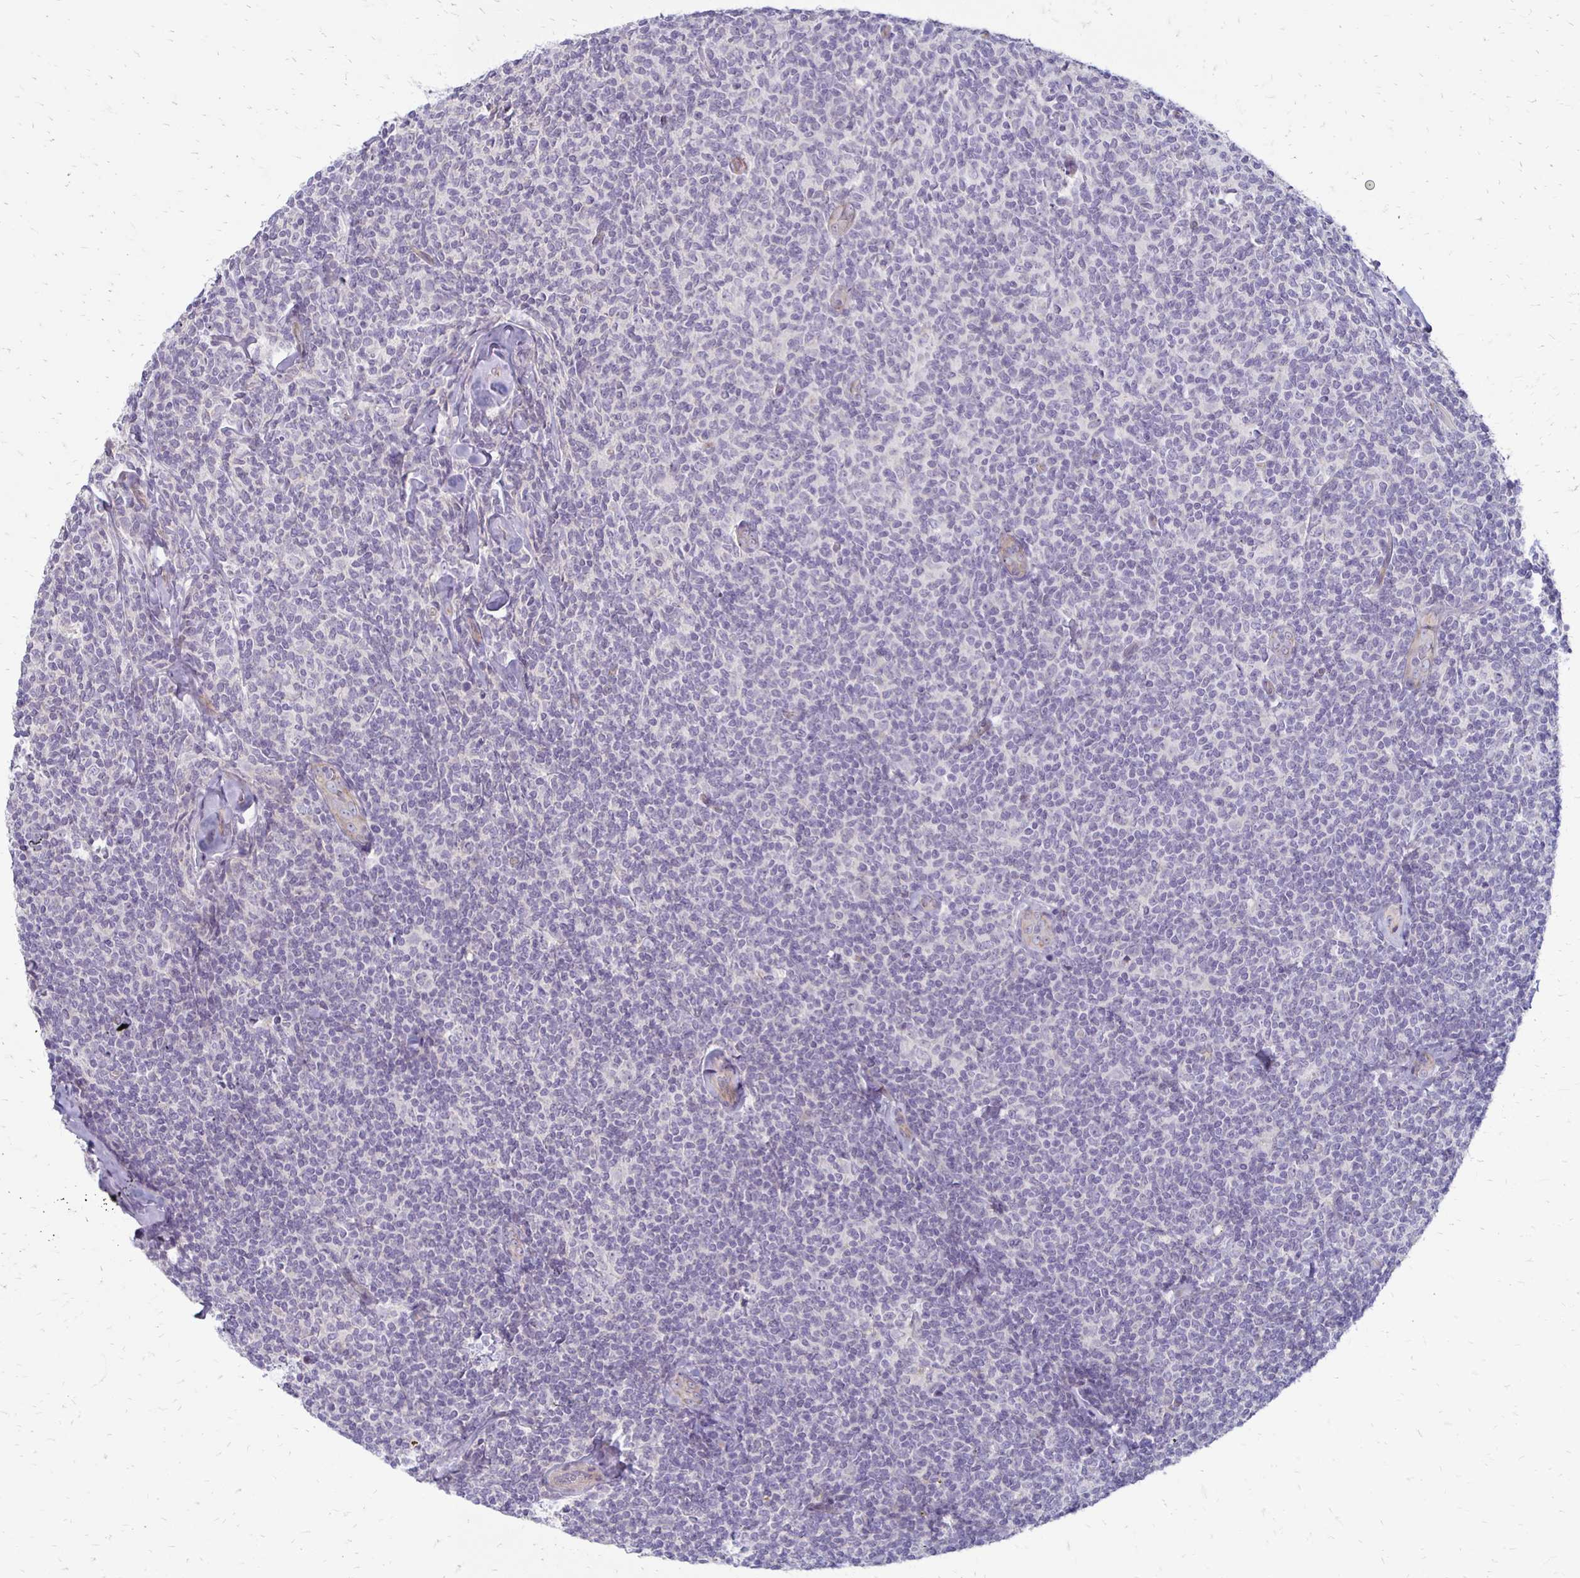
{"staining": {"intensity": "negative", "quantity": "none", "location": "none"}, "tissue": "lymphoma", "cell_type": "Tumor cells", "image_type": "cancer", "snomed": [{"axis": "morphology", "description": "Malignant lymphoma, non-Hodgkin's type, Low grade"}, {"axis": "topography", "description": "Lymph node"}], "caption": "Malignant lymphoma, non-Hodgkin's type (low-grade) was stained to show a protein in brown. There is no significant positivity in tumor cells.", "gene": "KATNBL1", "patient": {"sex": "female", "age": 56}}